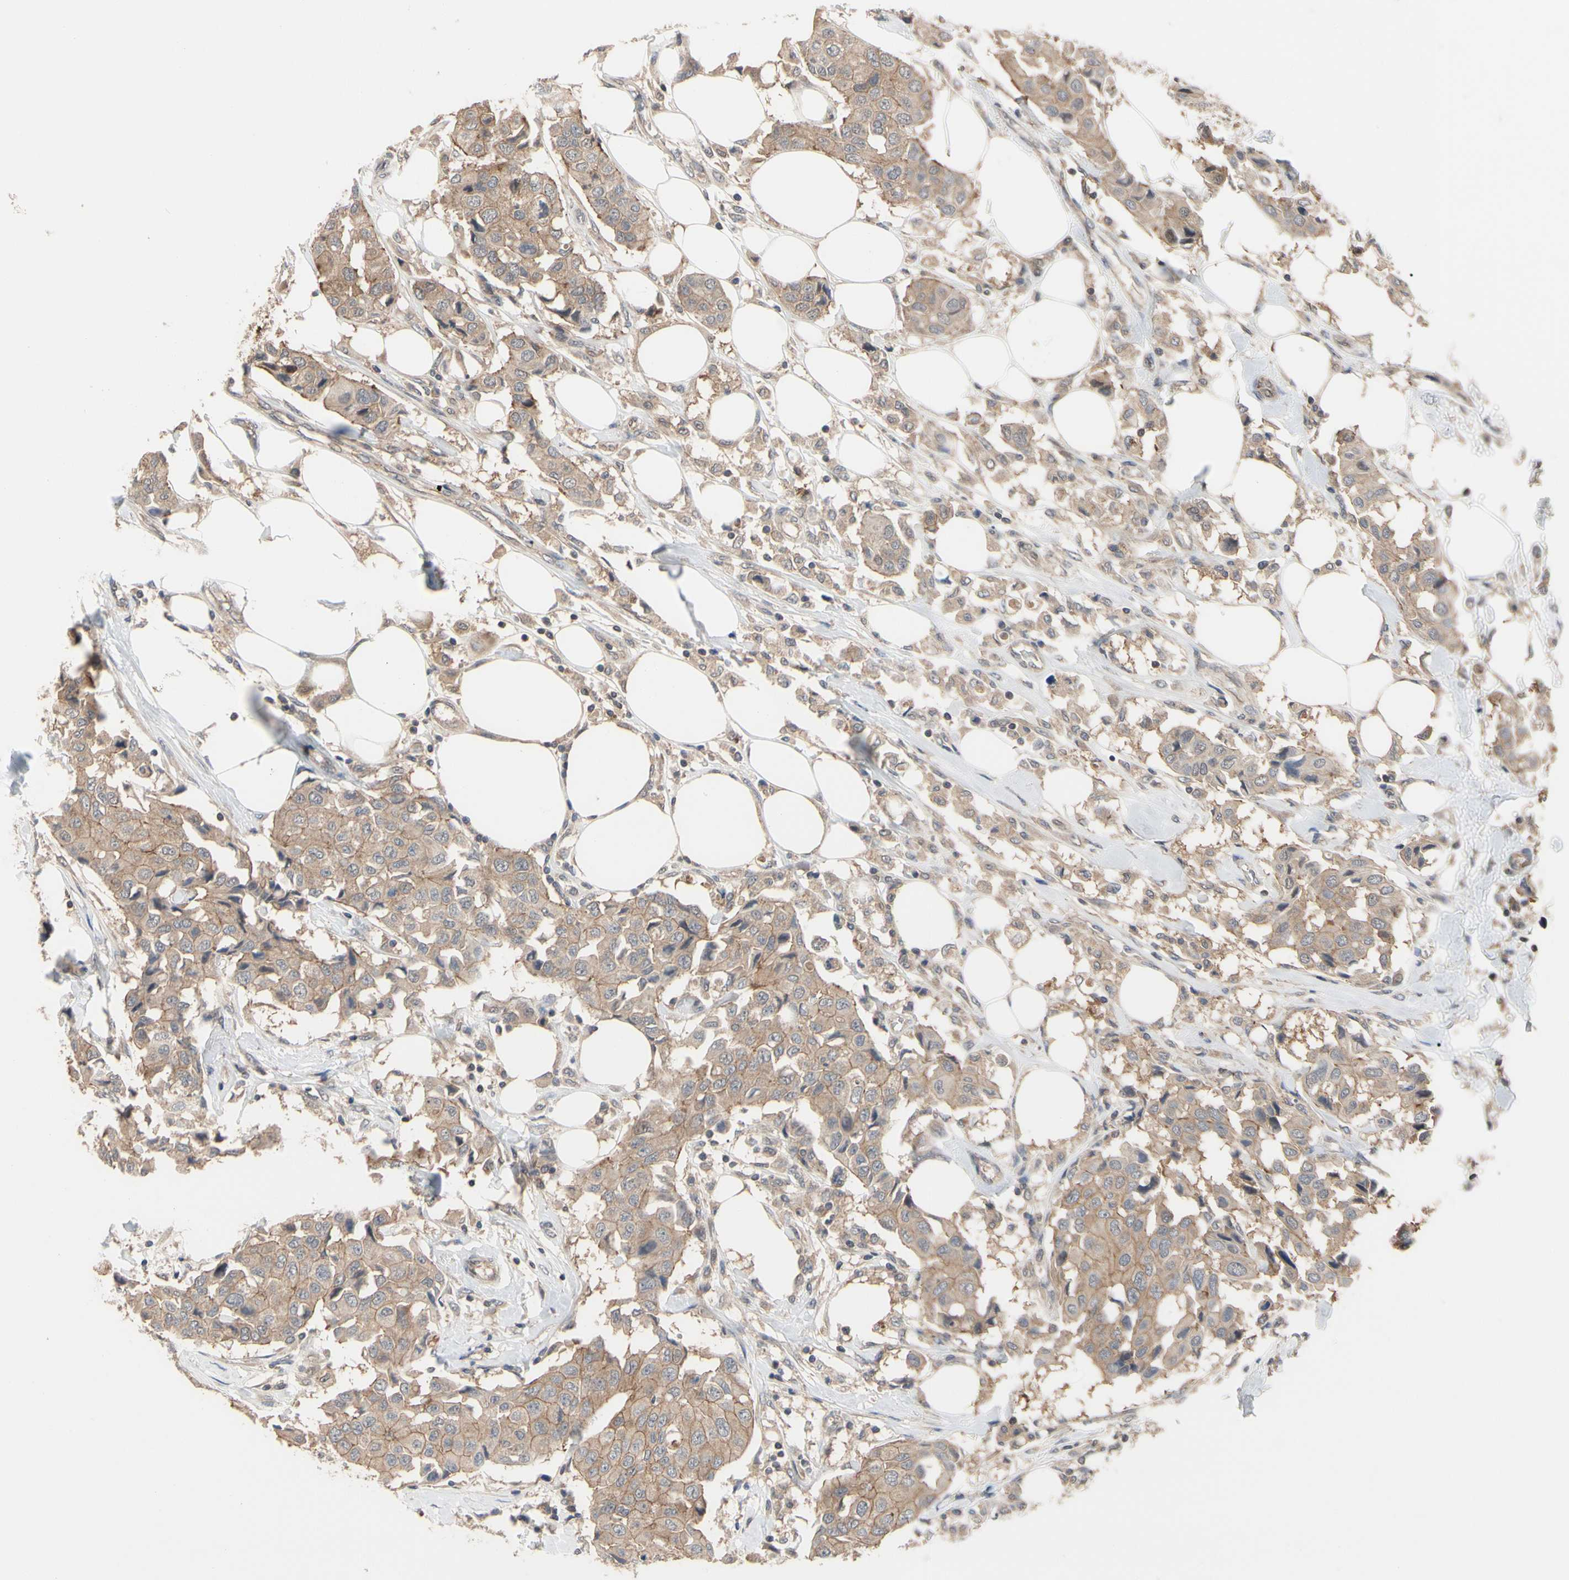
{"staining": {"intensity": "moderate", "quantity": ">75%", "location": "cytoplasmic/membranous"}, "tissue": "breast cancer", "cell_type": "Tumor cells", "image_type": "cancer", "snomed": [{"axis": "morphology", "description": "Duct carcinoma"}, {"axis": "topography", "description": "Breast"}], "caption": "IHC of human intraductal carcinoma (breast) shows medium levels of moderate cytoplasmic/membranous positivity in about >75% of tumor cells.", "gene": "DPP8", "patient": {"sex": "female", "age": 80}}